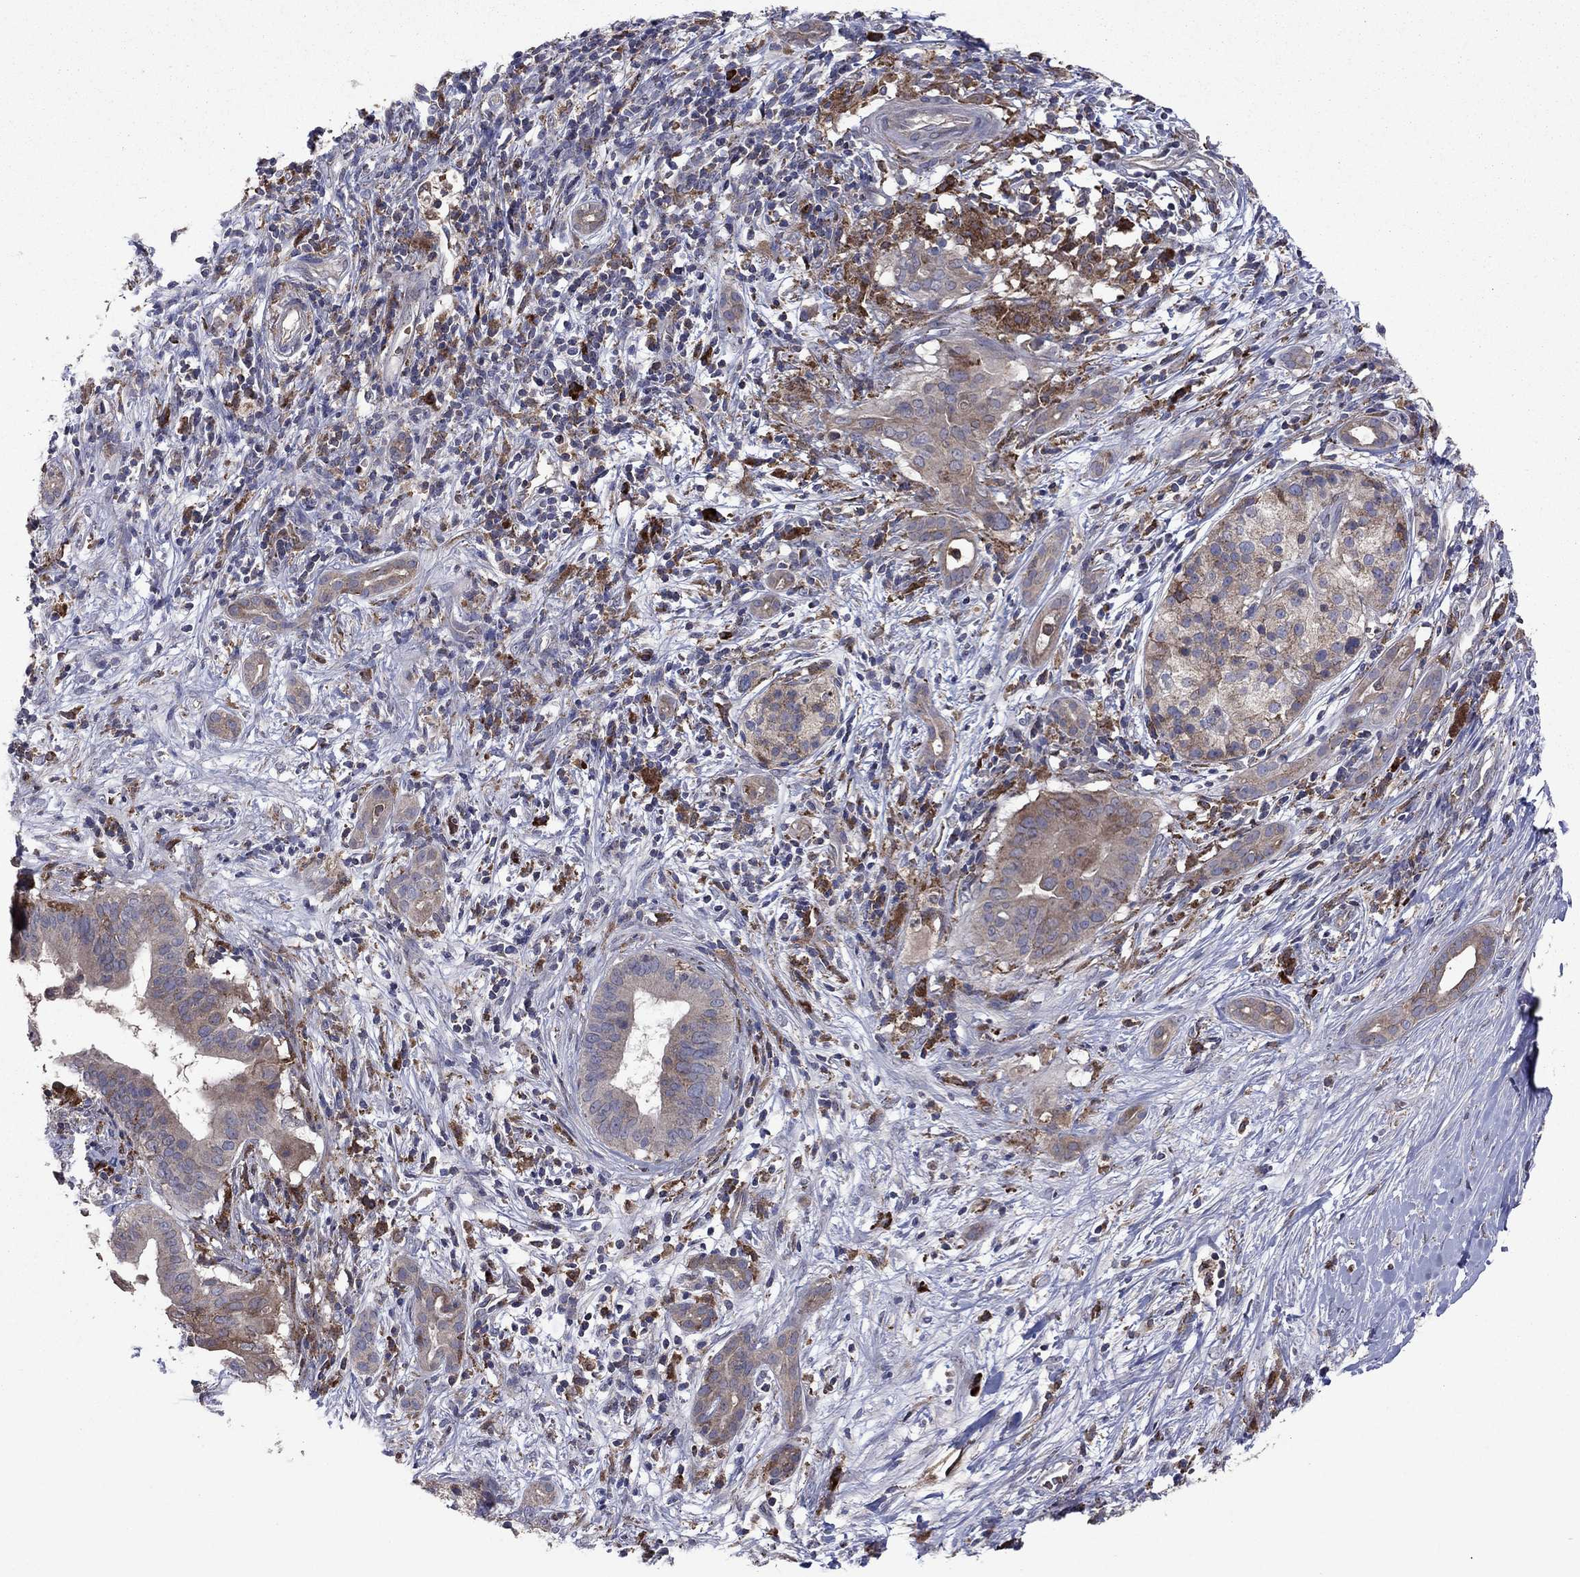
{"staining": {"intensity": "weak", "quantity": "25%-75%", "location": "cytoplasmic/membranous"}, "tissue": "pancreatic cancer", "cell_type": "Tumor cells", "image_type": "cancer", "snomed": [{"axis": "morphology", "description": "Adenocarcinoma, NOS"}, {"axis": "topography", "description": "Pancreas"}], "caption": "Human adenocarcinoma (pancreatic) stained with a protein marker demonstrates weak staining in tumor cells.", "gene": "MEA1", "patient": {"sex": "male", "age": 61}}